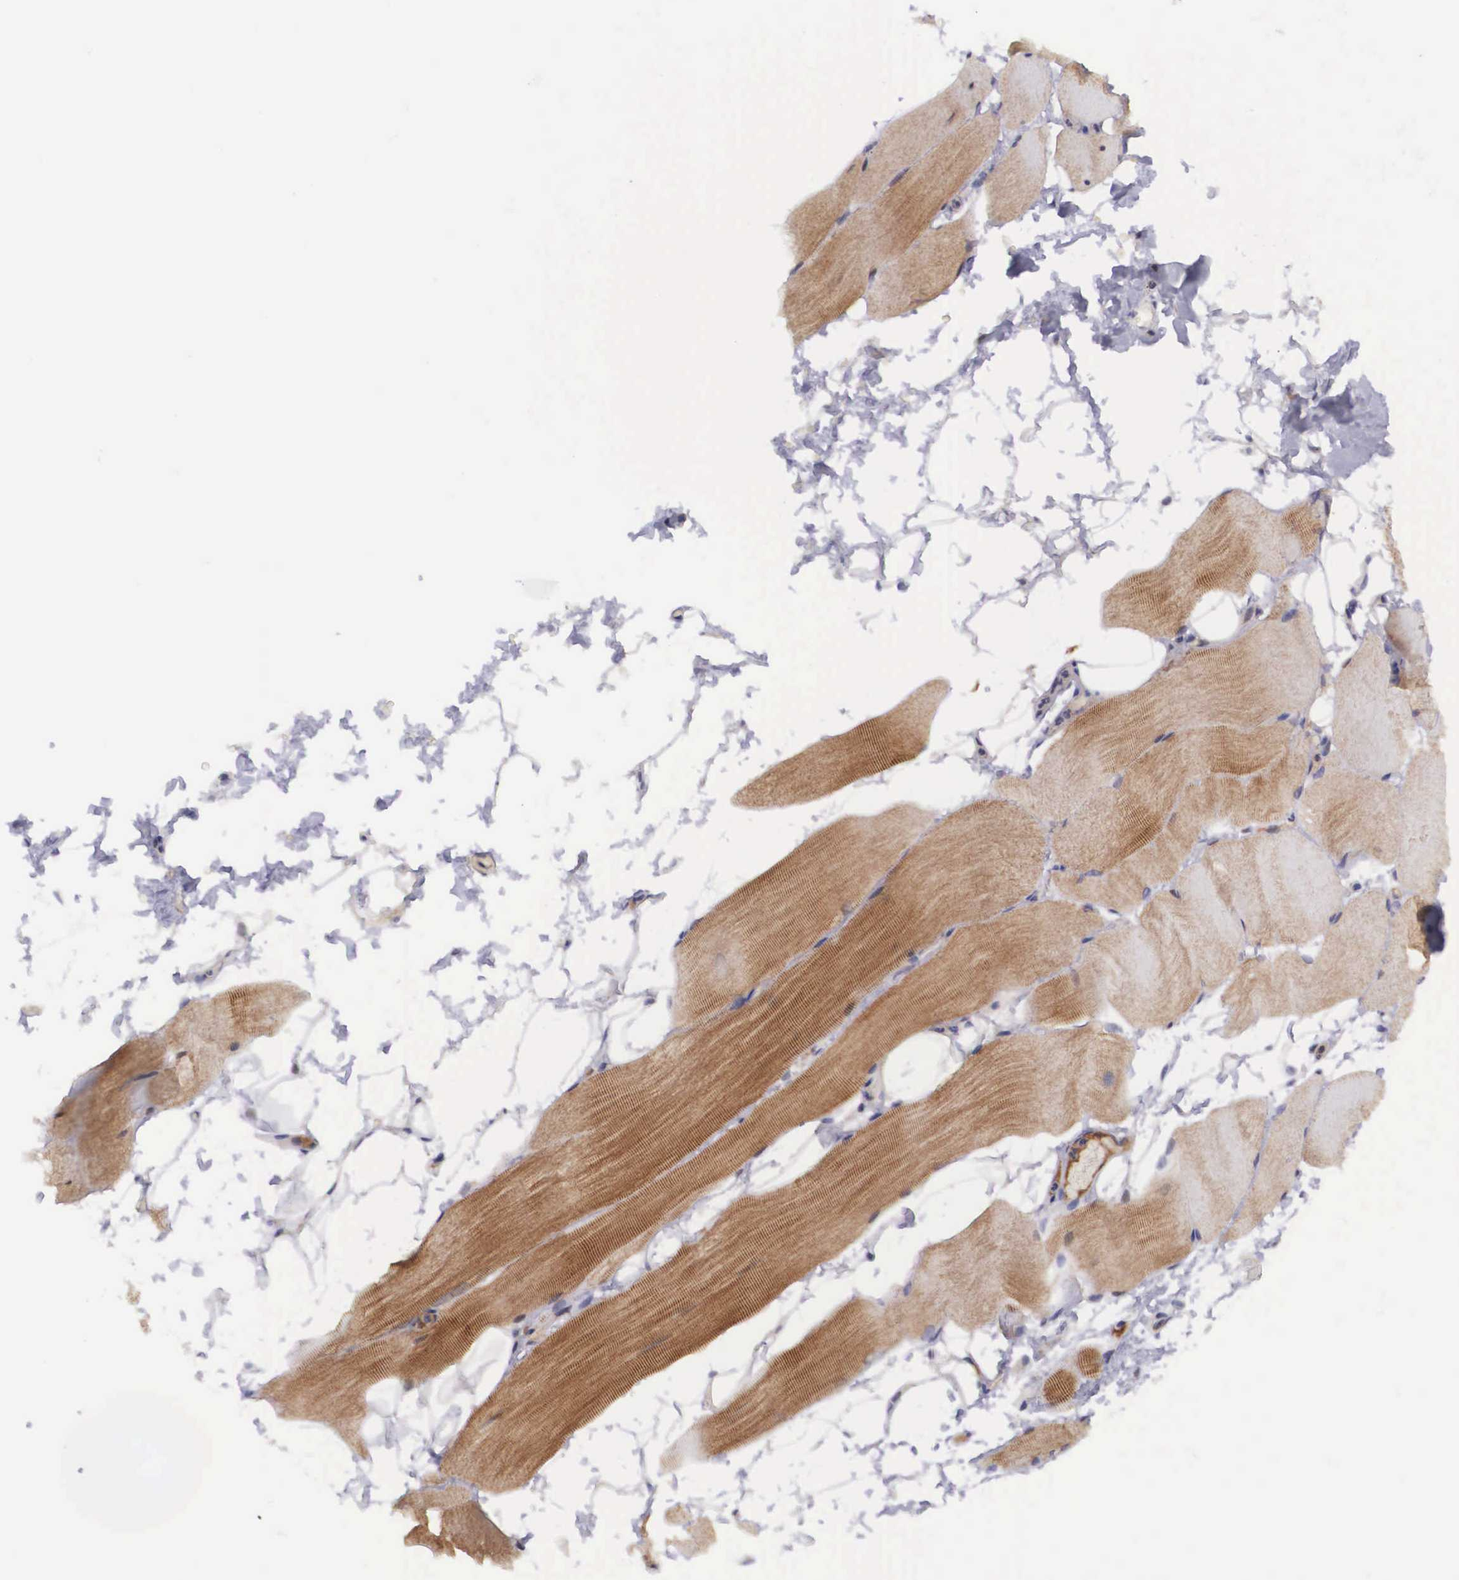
{"staining": {"intensity": "moderate", "quantity": "25%-75%", "location": "cytoplasmic/membranous"}, "tissue": "skeletal muscle", "cell_type": "Myocytes", "image_type": "normal", "snomed": [{"axis": "morphology", "description": "Normal tissue, NOS"}, {"axis": "topography", "description": "Skeletal muscle"}, {"axis": "topography", "description": "Parathyroid gland"}], "caption": "Myocytes show medium levels of moderate cytoplasmic/membranous positivity in approximately 25%-75% of cells in unremarkable human skeletal muscle. (DAB (3,3'-diaminobenzidine) IHC, brown staining for protein, blue staining for nuclei).", "gene": "EMID1", "patient": {"sex": "female", "age": 37}}